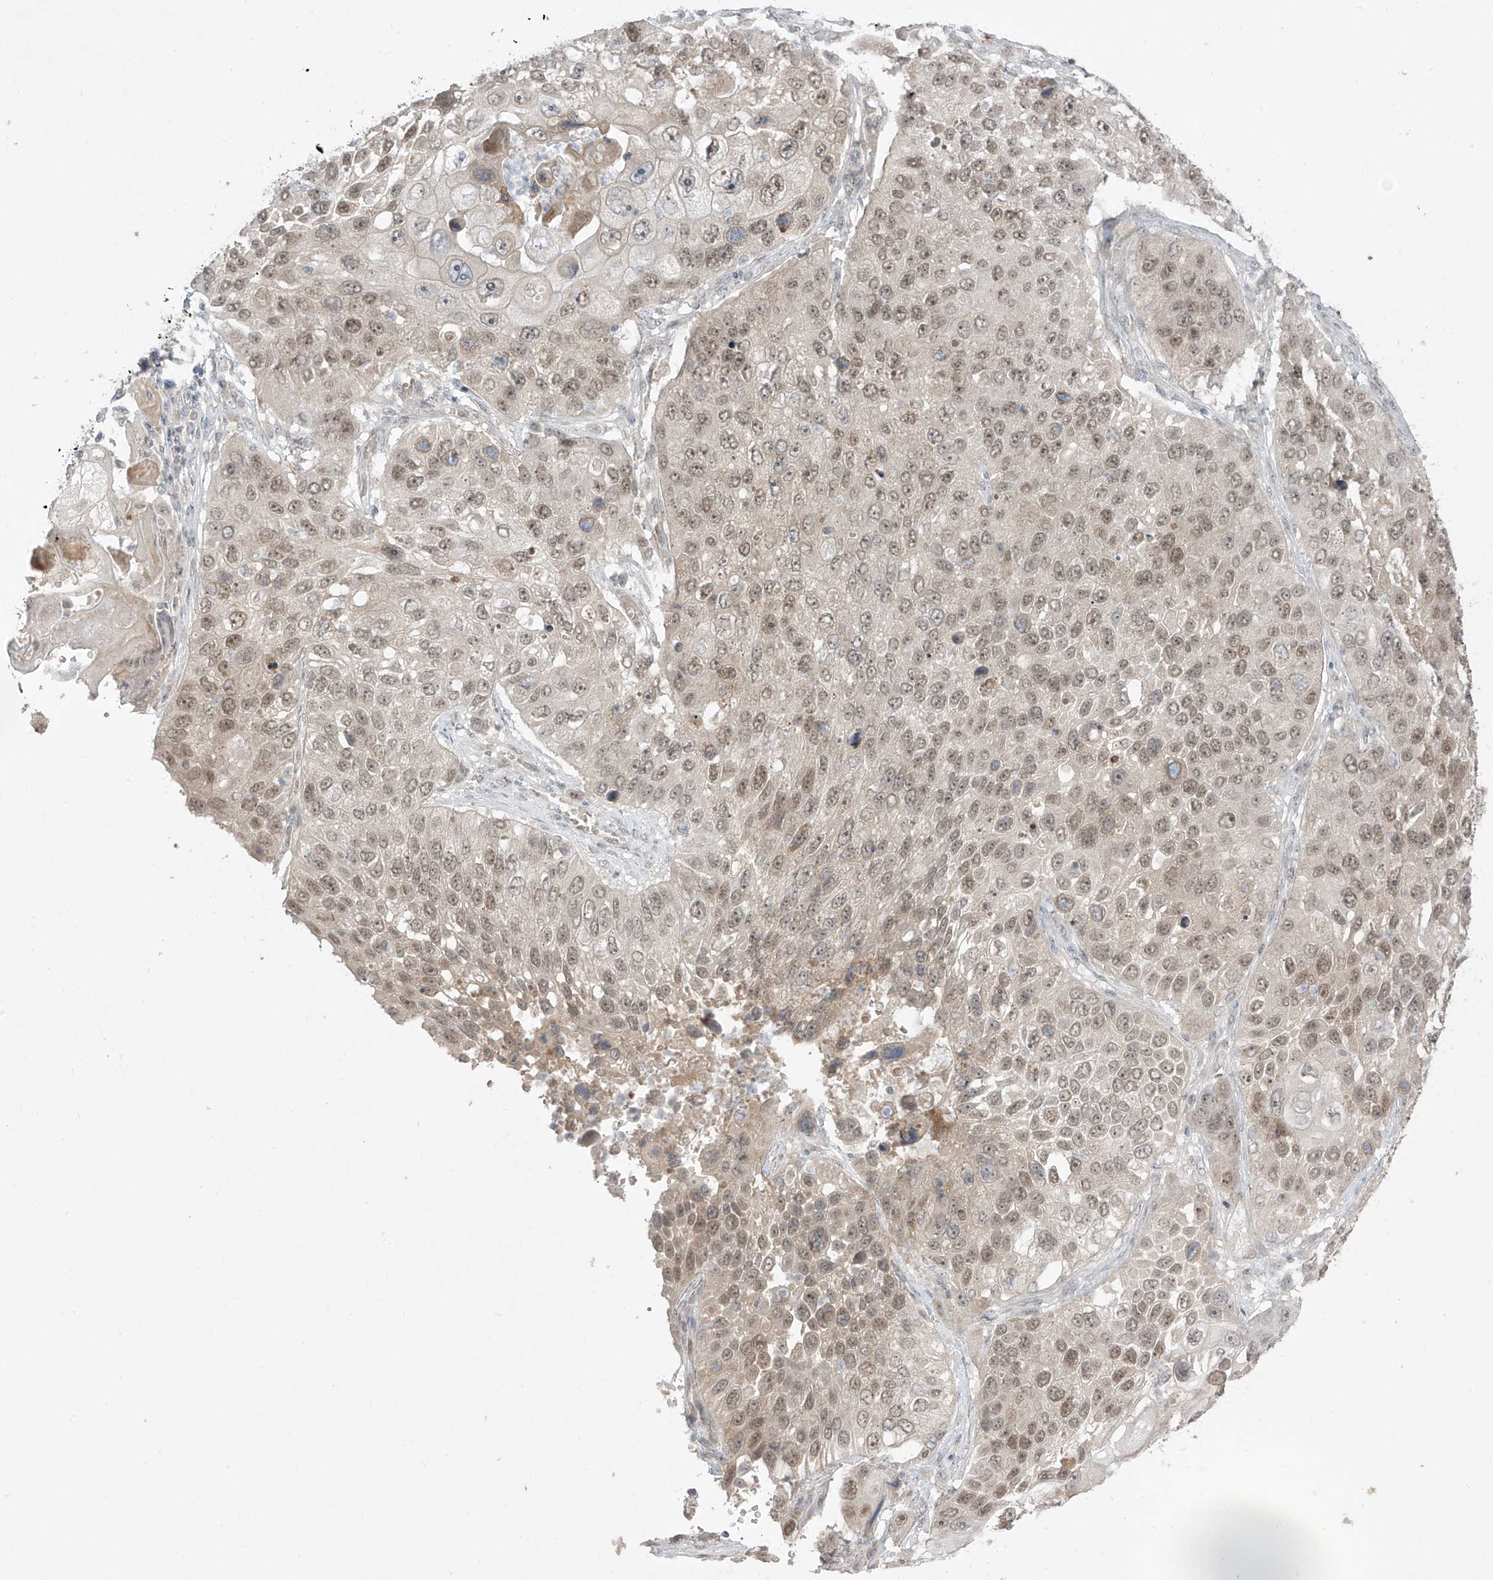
{"staining": {"intensity": "moderate", "quantity": ">75%", "location": "nuclear"}, "tissue": "lung cancer", "cell_type": "Tumor cells", "image_type": "cancer", "snomed": [{"axis": "morphology", "description": "Squamous cell carcinoma, NOS"}, {"axis": "topography", "description": "Lung"}], "caption": "This is a histology image of immunohistochemistry staining of squamous cell carcinoma (lung), which shows moderate positivity in the nuclear of tumor cells.", "gene": "OGT", "patient": {"sex": "male", "age": 61}}